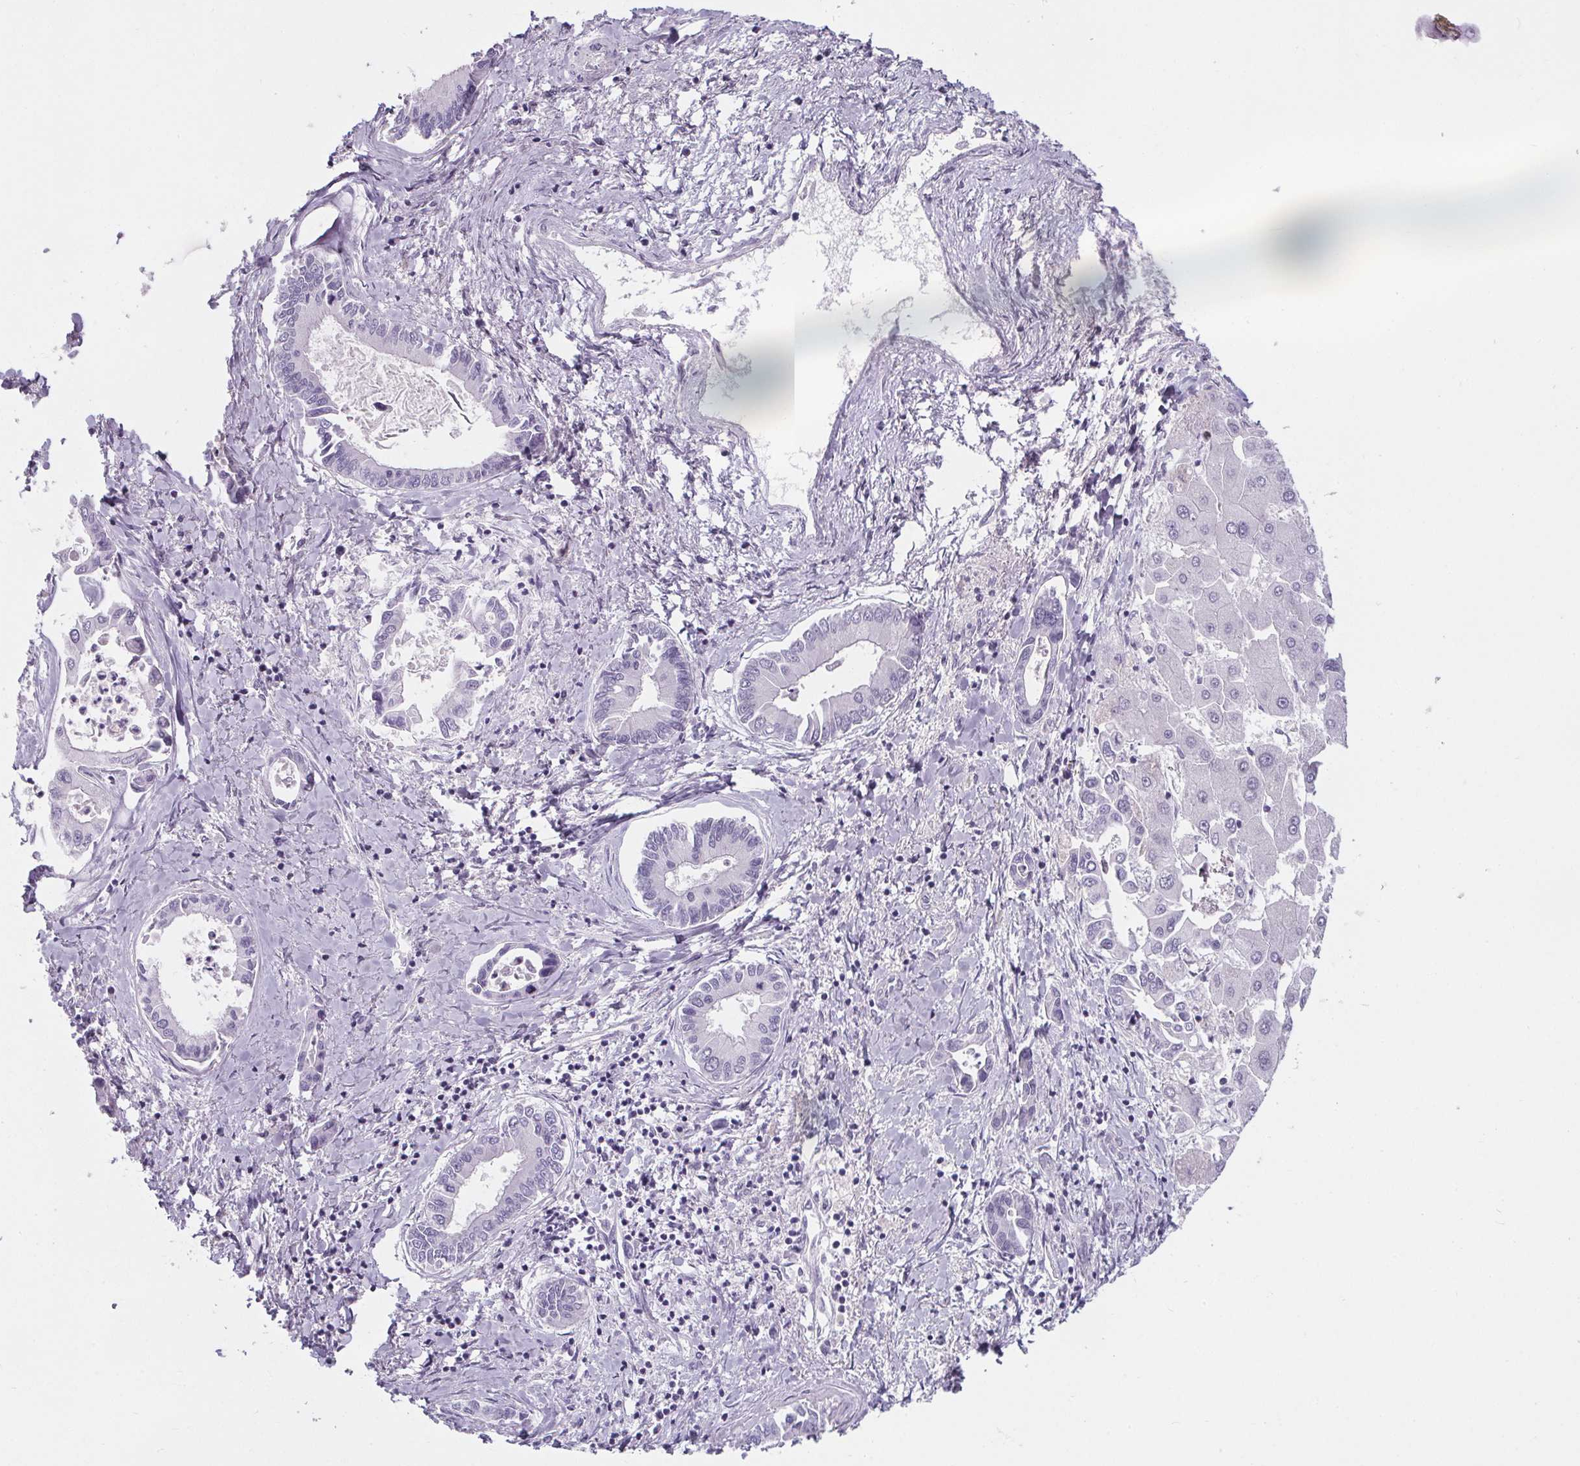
{"staining": {"intensity": "negative", "quantity": "none", "location": "none"}, "tissue": "liver cancer", "cell_type": "Tumor cells", "image_type": "cancer", "snomed": [{"axis": "morphology", "description": "Cholangiocarcinoma"}, {"axis": "topography", "description": "Liver"}], "caption": "A high-resolution micrograph shows immunohistochemistry (IHC) staining of liver cancer (cholangiocarcinoma), which shows no significant staining in tumor cells.", "gene": "ADRB1", "patient": {"sex": "male", "age": 66}}